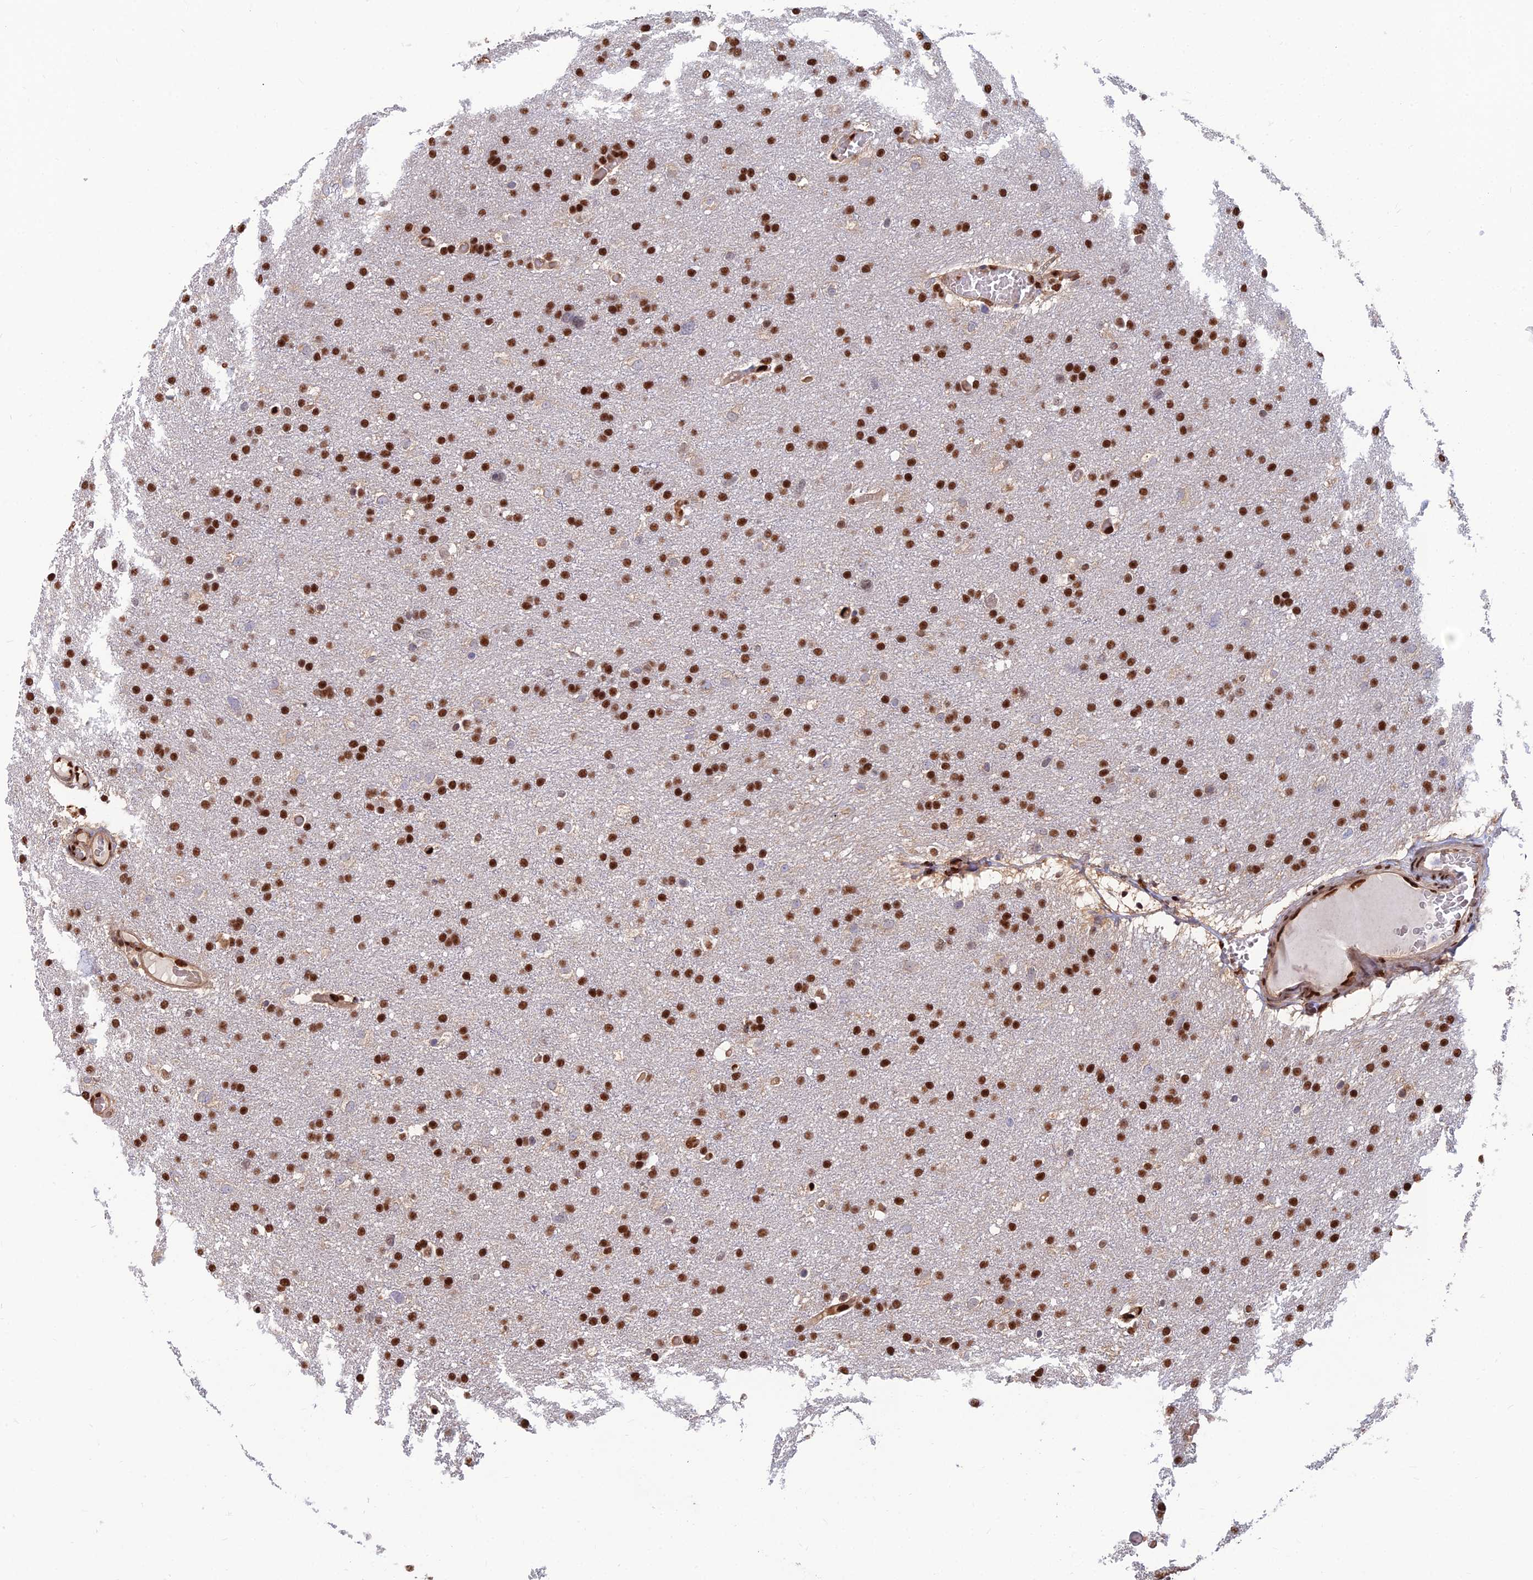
{"staining": {"intensity": "strong", "quantity": ">75%", "location": "nuclear"}, "tissue": "glioma", "cell_type": "Tumor cells", "image_type": "cancer", "snomed": [{"axis": "morphology", "description": "Glioma, malignant, High grade"}, {"axis": "topography", "description": "Cerebral cortex"}], "caption": "Immunohistochemical staining of malignant glioma (high-grade) reveals high levels of strong nuclear positivity in approximately >75% of tumor cells.", "gene": "DNPEP", "patient": {"sex": "female", "age": 36}}